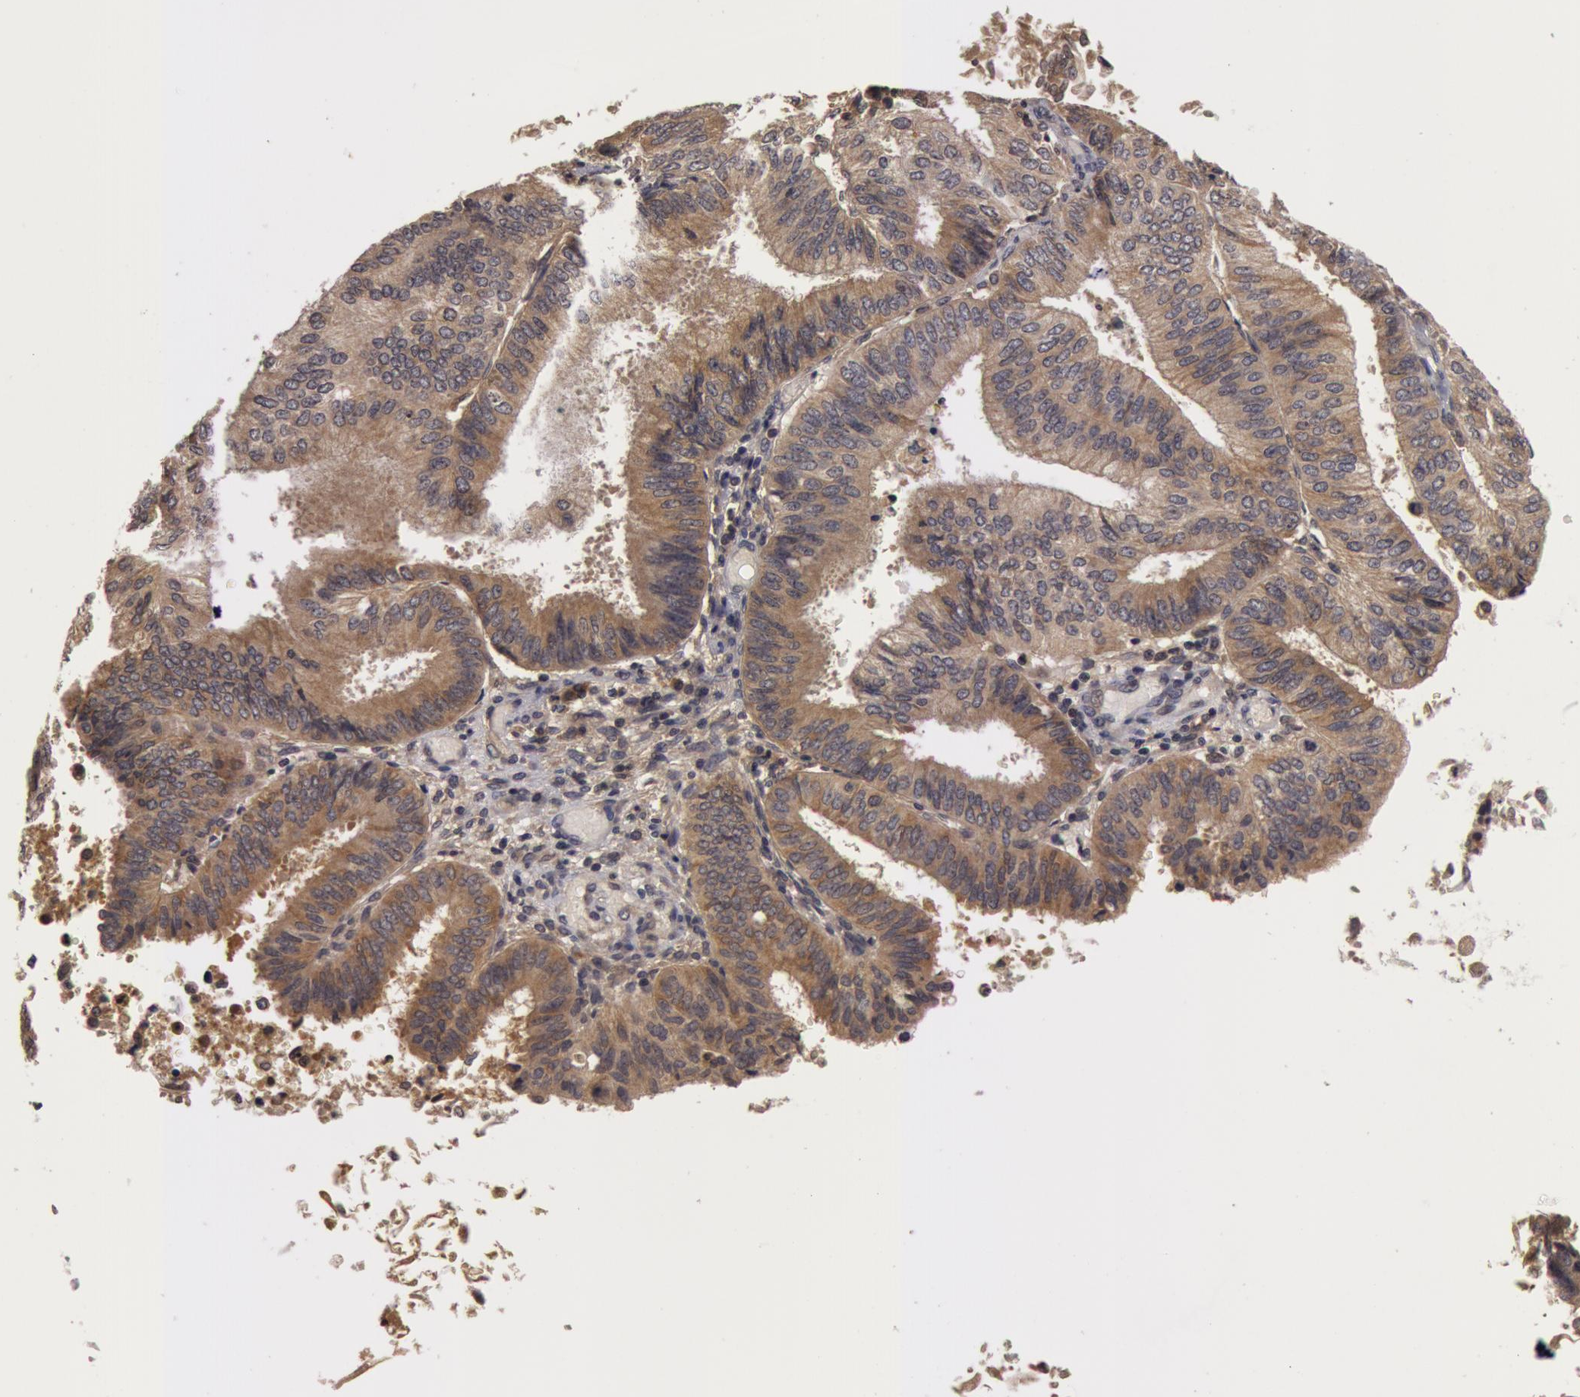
{"staining": {"intensity": "moderate", "quantity": ">75%", "location": "cytoplasmic/membranous"}, "tissue": "endometrial cancer", "cell_type": "Tumor cells", "image_type": "cancer", "snomed": [{"axis": "morphology", "description": "Adenocarcinoma, NOS"}, {"axis": "topography", "description": "Endometrium"}], "caption": "Endometrial cancer stained for a protein (brown) demonstrates moderate cytoplasmic/membranous positive positivity in approximately >75% of tumor cells.", "gene": "BCHE", "patient": {"sex": "female", "age": 55}}